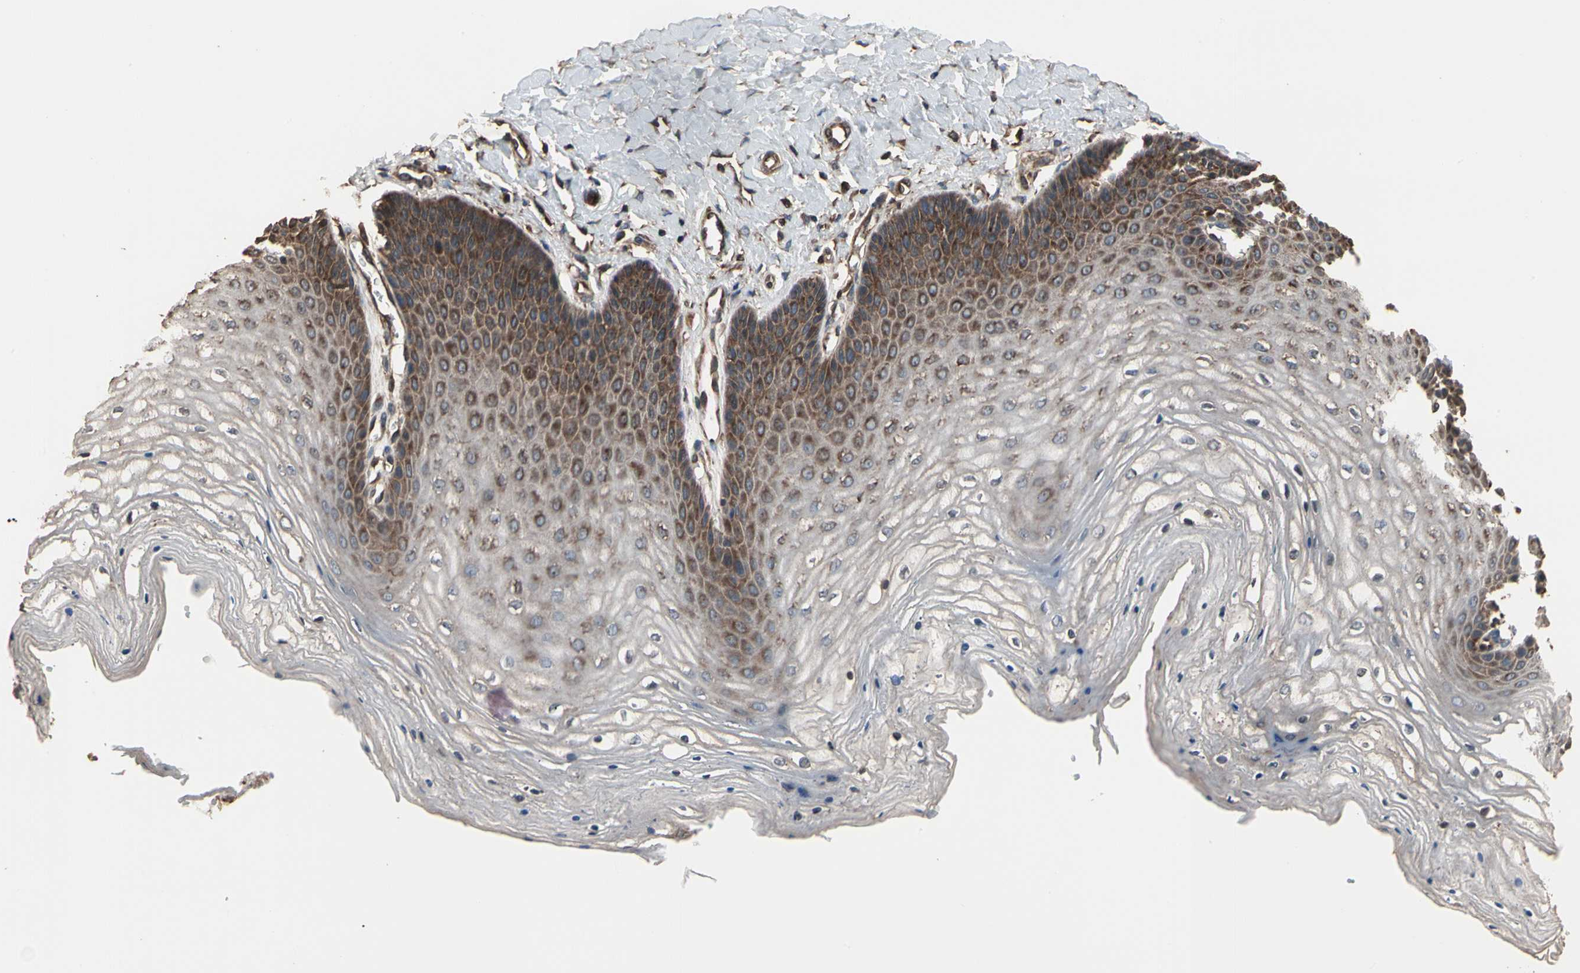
{"staining": {"intensity": "strong", "quantity": "25%-75%", "location": "cytoplasmic/membranous"}, "tissue": "vagina", "cell_type": "Squamous epithelial cells", "image_type": "normal", "snomed": [{"axis": "morphology", "description": "Normal tissue, NOS"}, {"axis": "topography", "description": "Vagina"}], "caption": "Vagina stained with DAB IHC reveals high levels of strong cytoplasmic/membranous staining in approximately 25%-75% of squamous epithelial cells. (DAB IHC, brown staining for protein, blue staining for nuclei).", "gene": "AGBL2", "patient": {"sex": "female", "age": 68}}